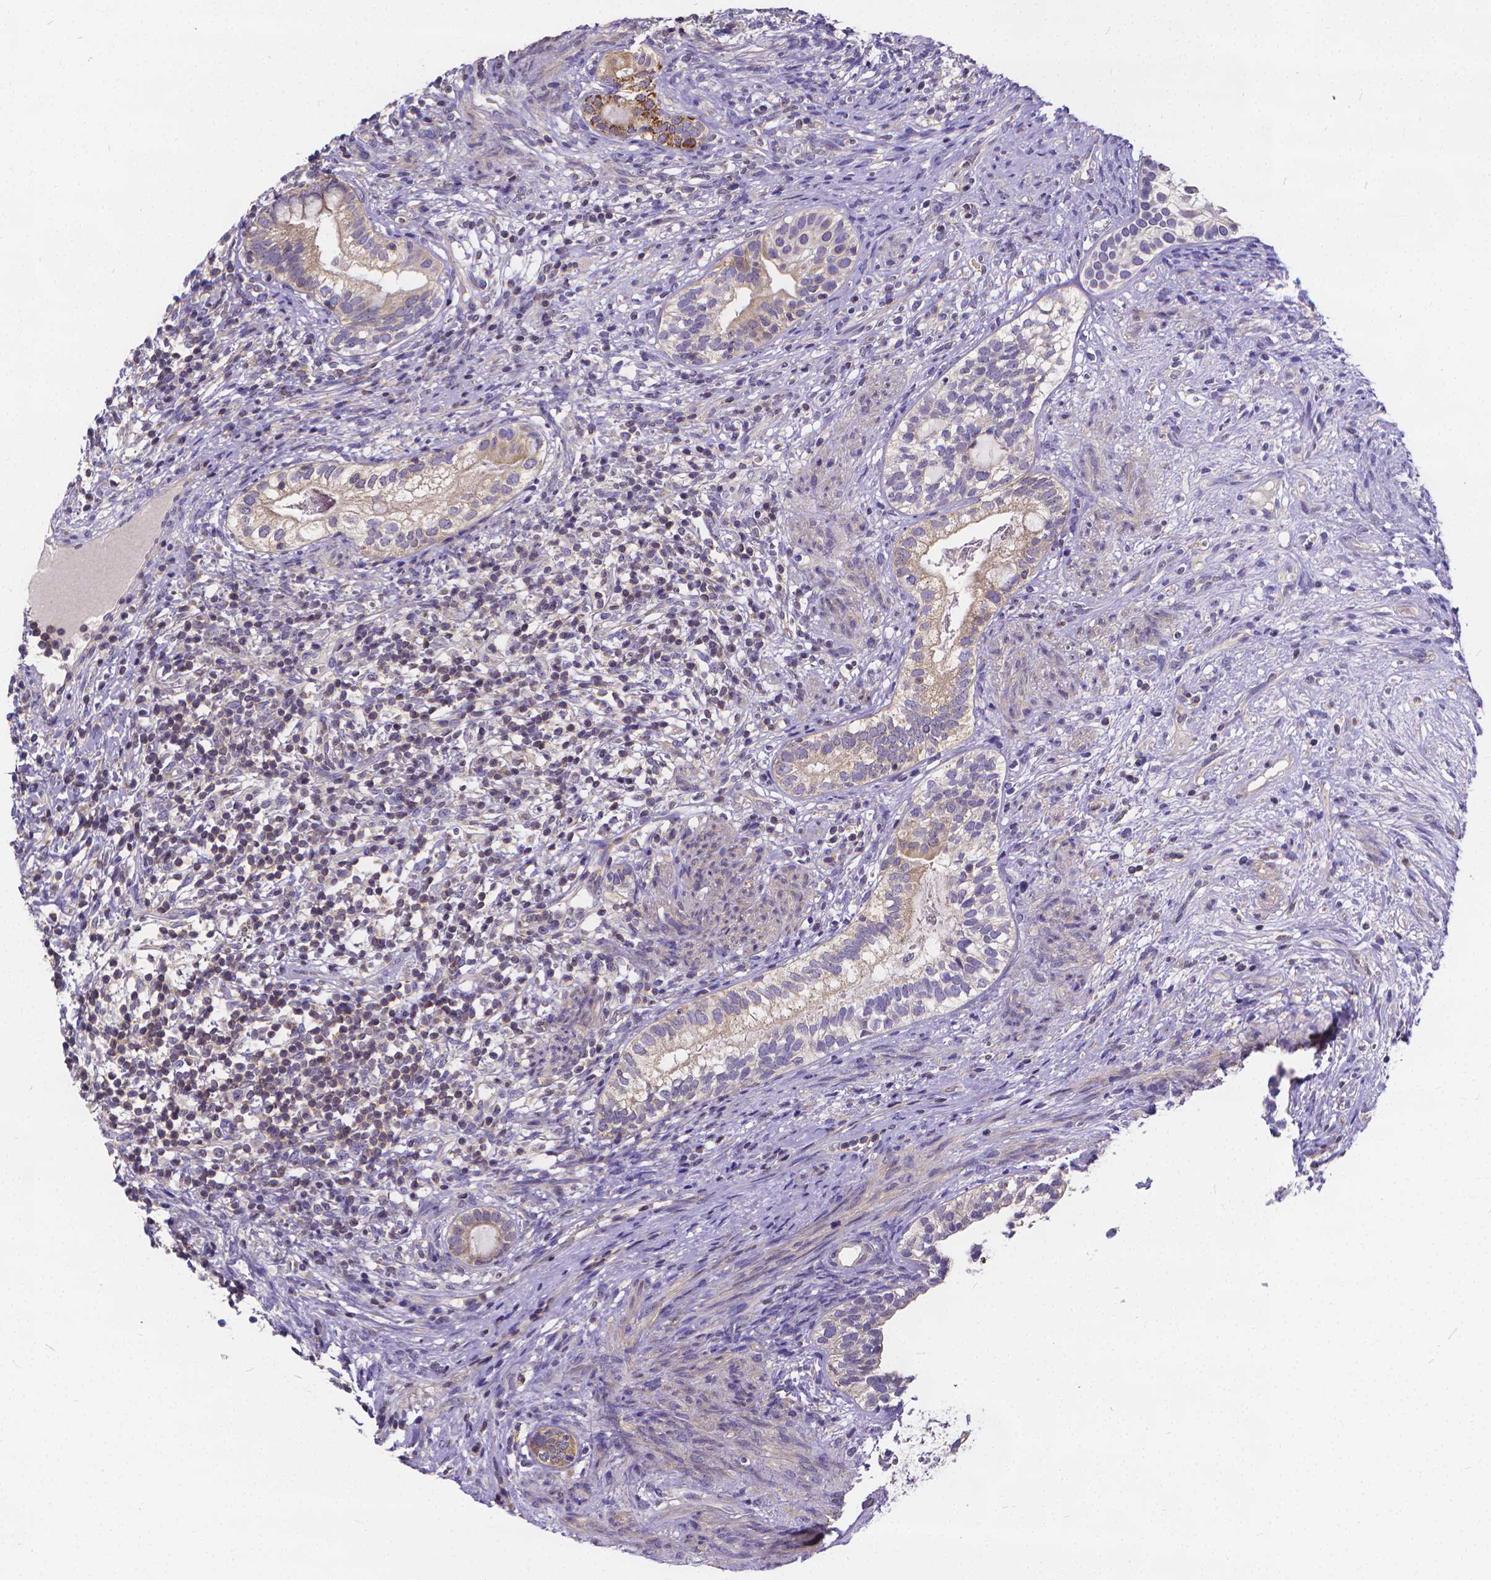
{"staining": {"intensity": "negative", "quantity": "none", "location": "none"}, "tissue": "testis cancer", "cell_type": "Tumor cells", "image_type": "cancer", "snomed": [{"axis": "morphology", "description": "Seminoma, NOS"}, {"axis": "morphology", "description": "Carcinoma, Embryonal, NOS"}, {"axis": "topography", "description": "Testis"}], "caption": "Tumor cells are negative for brown protein staining in testis cancer (seminoma).", "gene": "GLRB", "patient": {"sex": "male", "age": 41}}